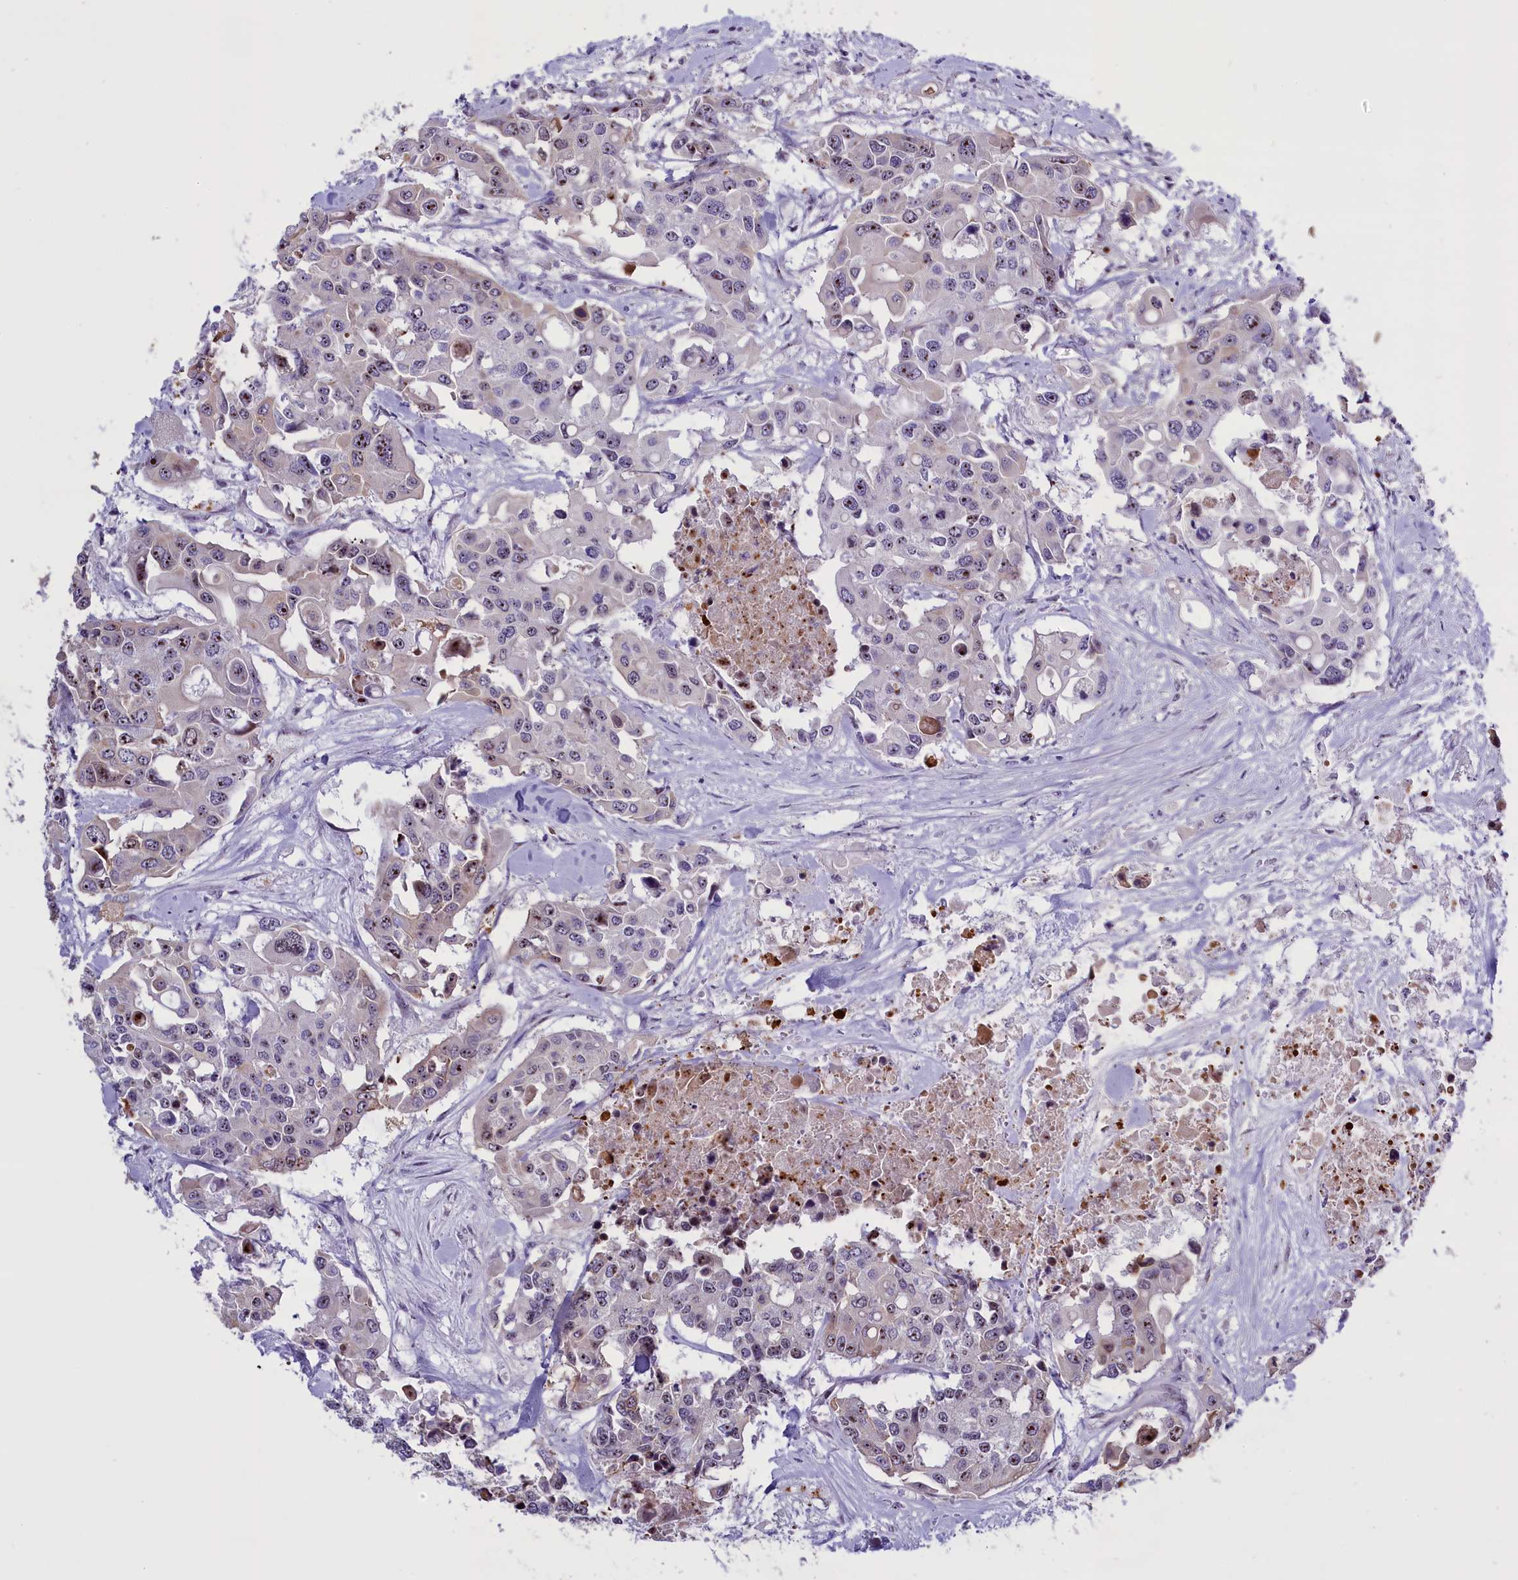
{"staining": {"intensity": "moderate", "quantity": "<25%", "location": "nuclear"}, "tissue": "colorectal cancer", "cell_type": "Tumor cells", "image_type": "cancer", "snomed": [{"axis": "morphology", "description": "Adenocarcinoma, NOS"}, {"axis": "topography", "description": "Colon"}], "caption": "An image of human colorectal cancer stained for a protein reveals moderate nuclear brown staining in tumor cells.", "gene": "TBL3", "patient": {"sex": "male", "age": 77}}